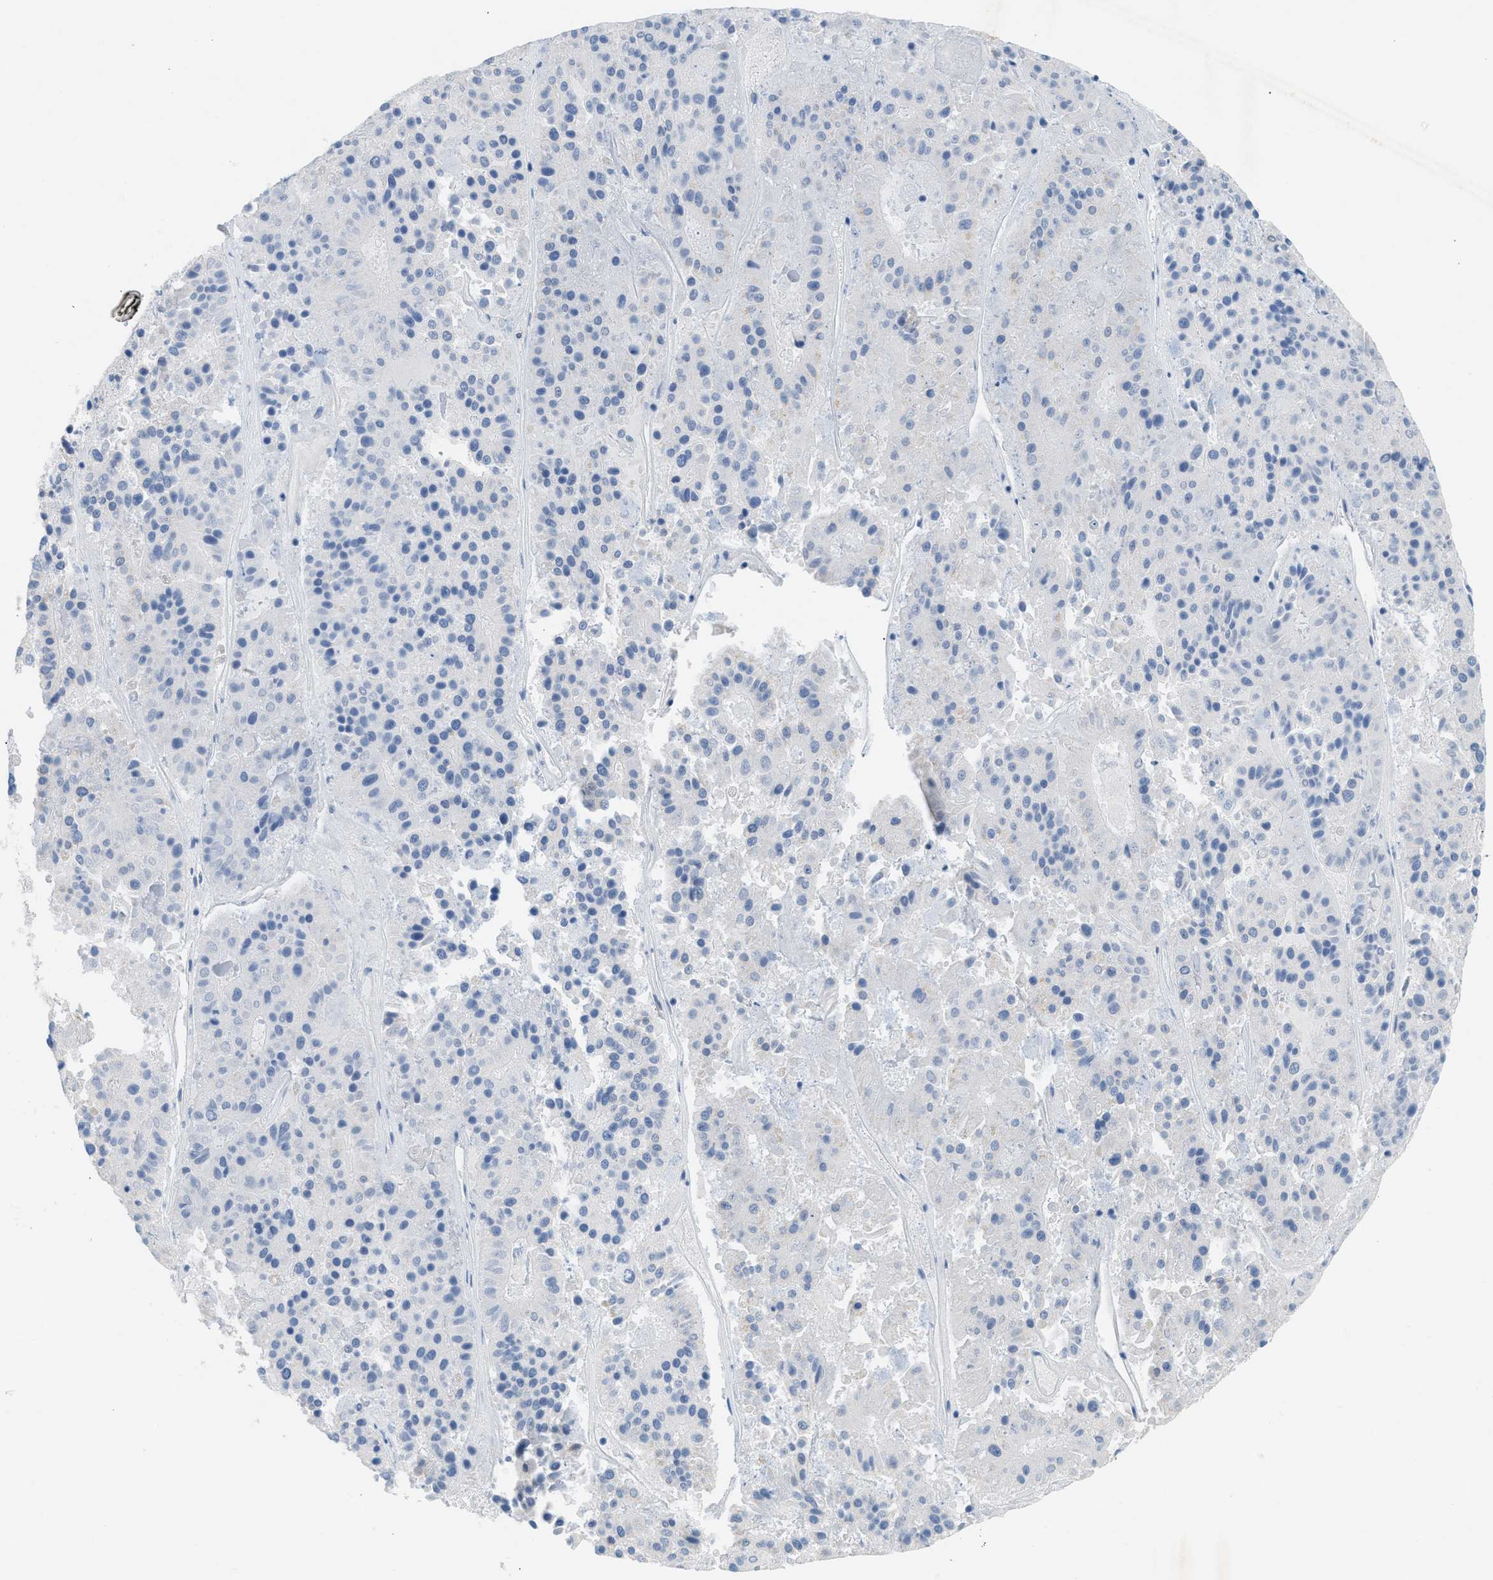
{"staining": {"intensity": "negative", "quantity": "none", "location": "none"}, "tissue": "pancreatic cancer", "cell_type": "Tumor cells", "image_type": "cancer", "snomed": [{"axis": "morphology", "description": "Adenocarcinoma, NOS"}, {"axis": "topography", "description": "Pancreas"}], "caption": "DAB (3,3'-diaminobenzidine) immunohistochemical staining of human pancreatic cancer (adenocarcinoma) exhibits no significant staining in tumor cells.", "gene": "NDUFS8", "patient": {"sex": "male", "age": 50}}